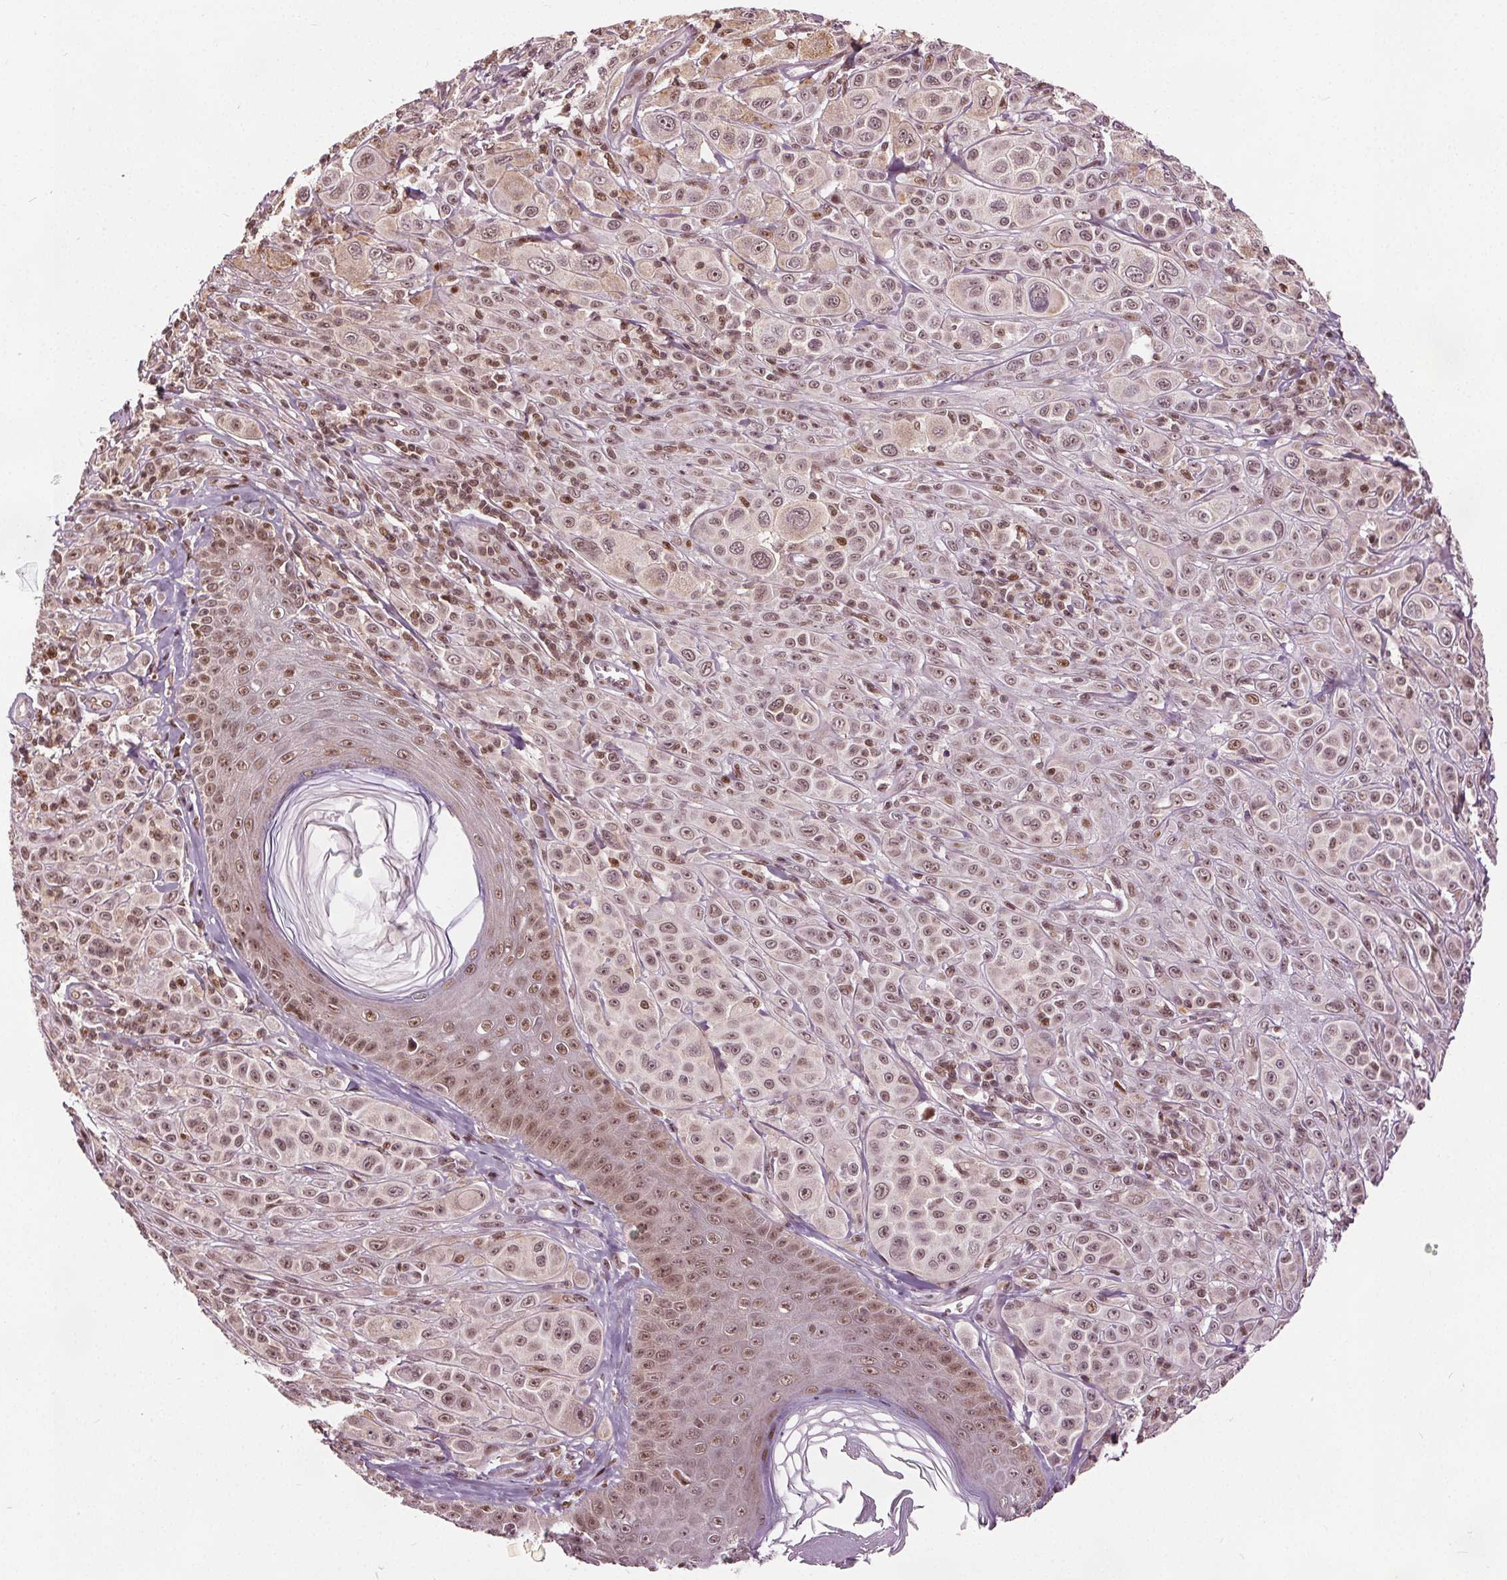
{"staining": {"intensity": "weak", "quantity": ">75%", "location": "cytoplasmic/membranous,nuclear"}, "tissue": "melanoma", "cell_type": "Tumor cells", "image_type": "cancer", "snomed": [{"axis": "morphology", "description": "Malignant melanoma, NOS"}, {"axis": "topography", "description": "Skin"}], "caption": "DAB immunohistochemical staining of human melanoma demonstrates weak cytoplasmic/membranous and nuclear protein staining in approximately >75% of tumor cells. (Stains: DAB (3,3'-diaminobenzidine) in brown, nuclei in blue, Microscopy: brightfield microscopy at high magnification).", "gene": "DDX11", "patient": {"sex": "male", "age": 67}}